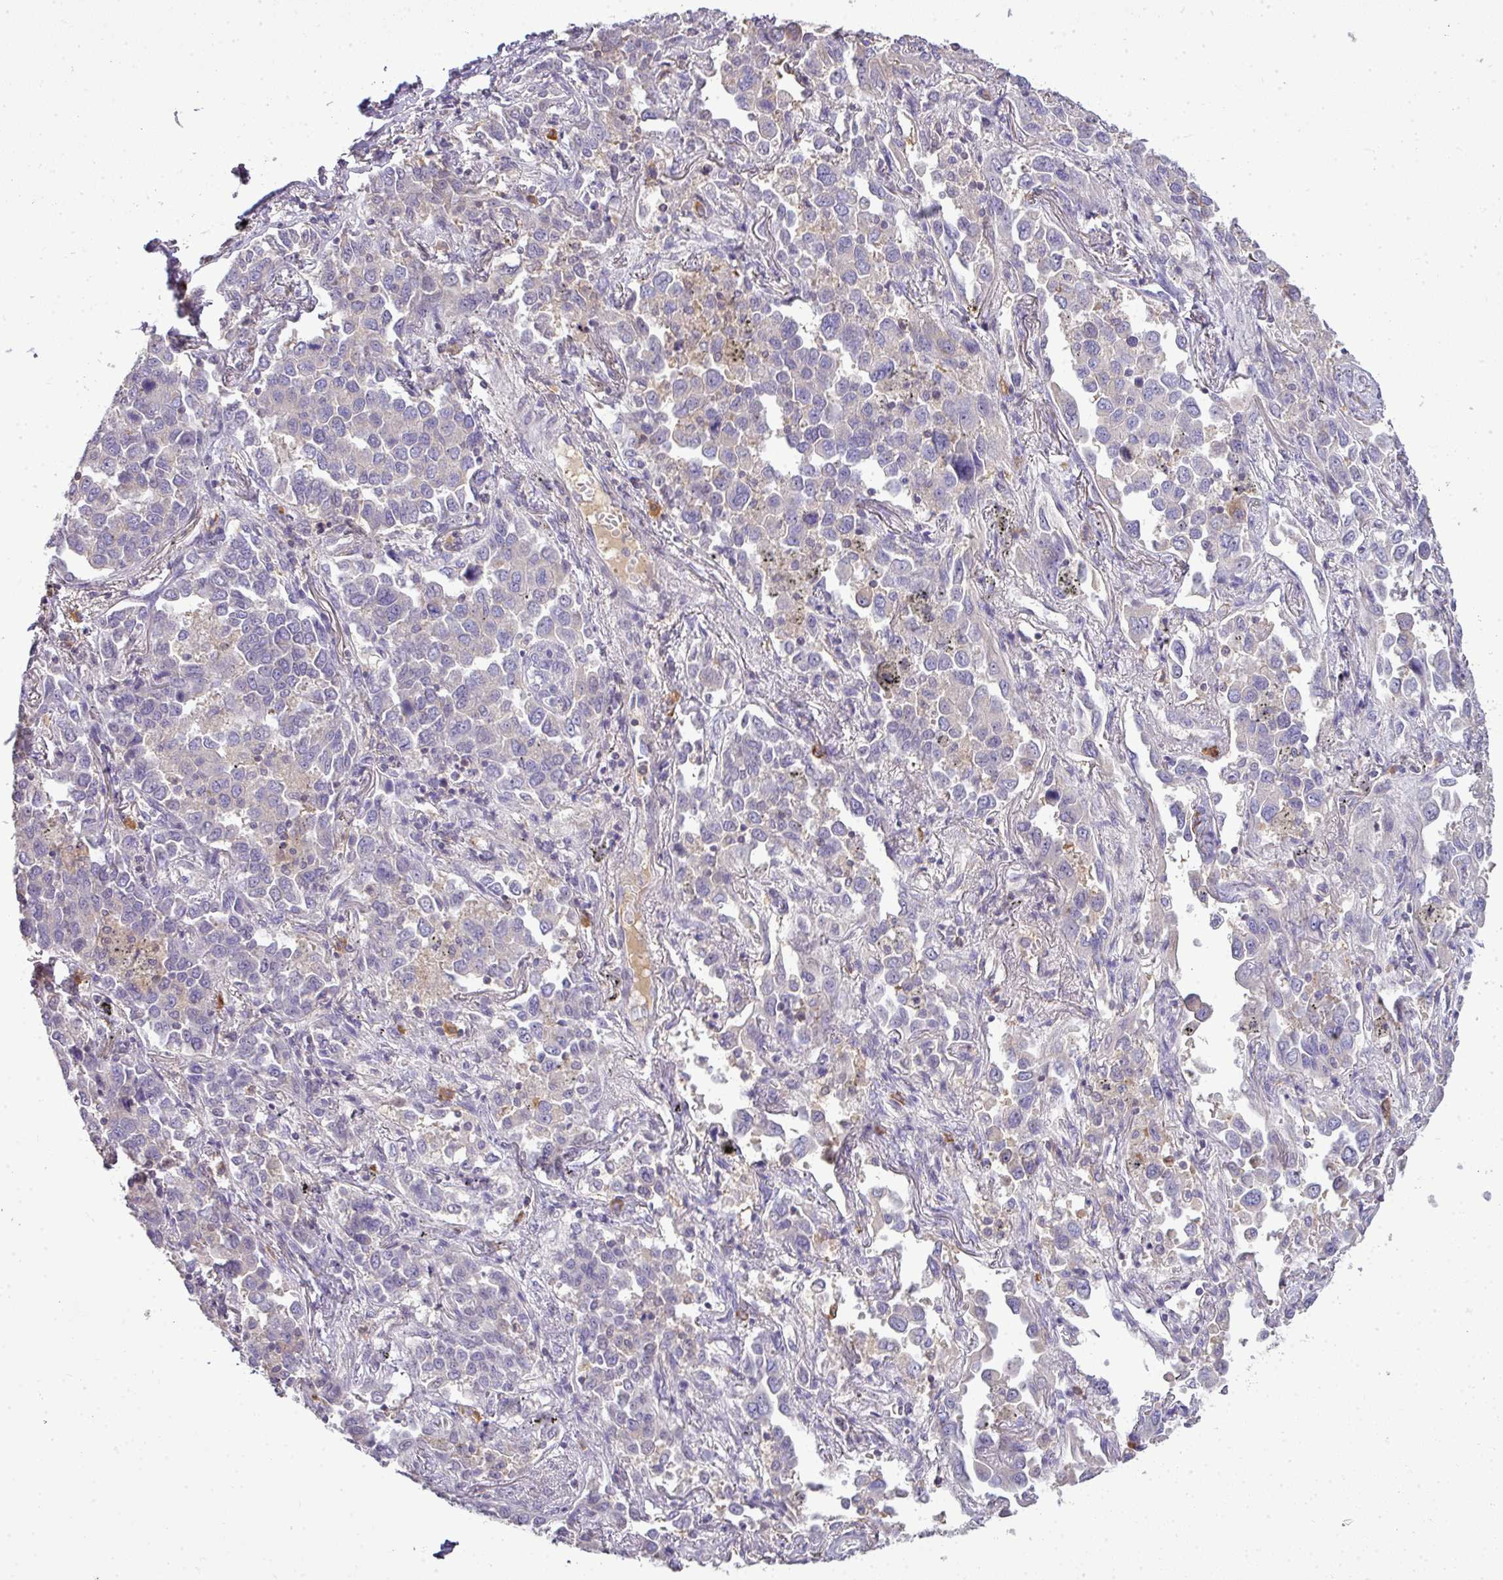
{"staining": {"intensity": "negative", "quantity": "none", "location": "none"}, "tissue": "lung cancer", "cell_type": "Tumor cells", "image_type": "cancer", "snomed": [{"axis": "morphology", "description": "Adenocarcinoma, NOS"}, {"axis": "topography", "description": "Lung"}], "caption": "This is an IHC photomicrograph of human lung cancer. There is no positivity in tumor cells.", "gene": "STAT5A", "patient": {"sex": "male", "age": 67}}